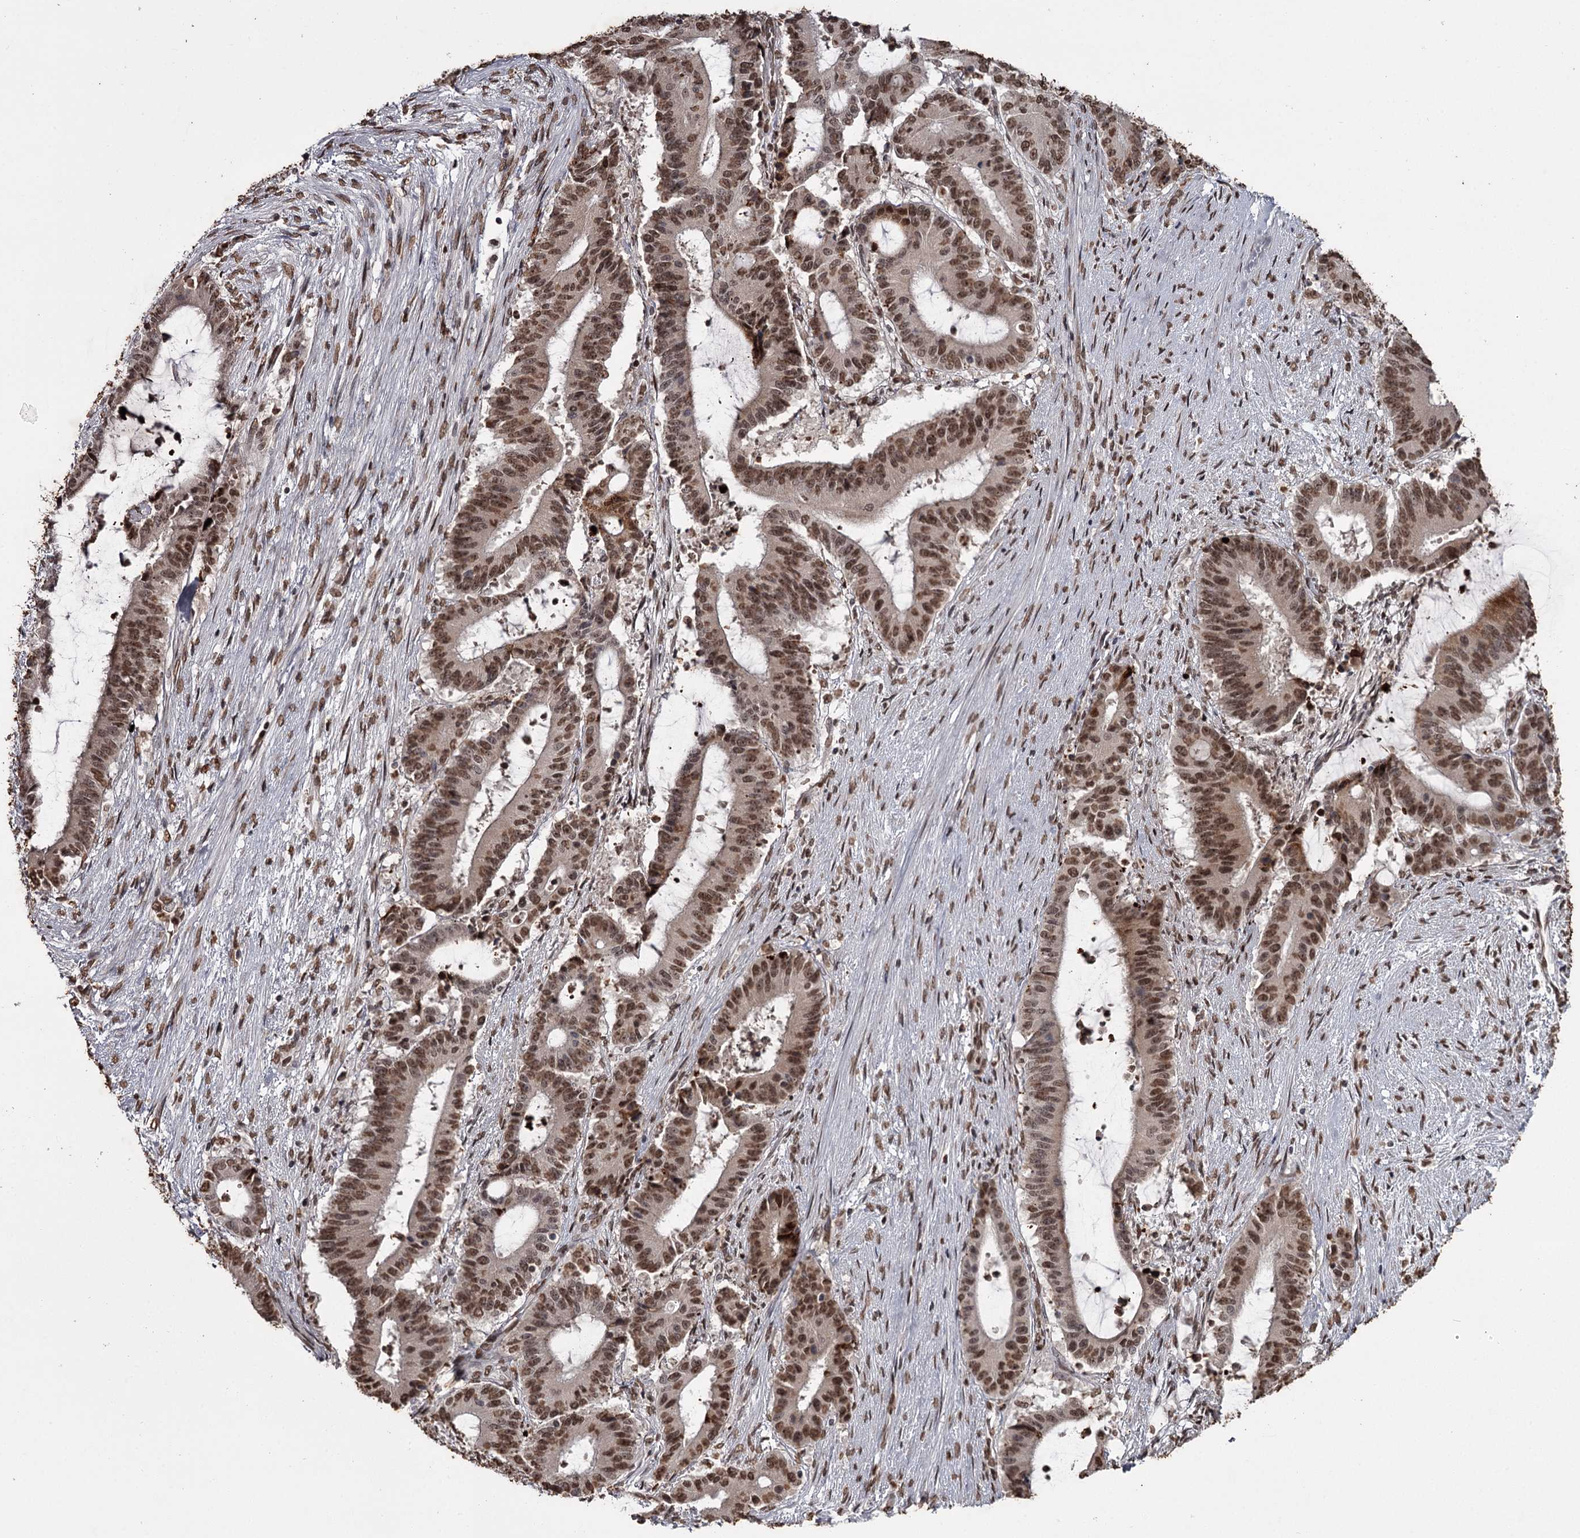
{"staining": {"intensity": "moderate", "quantity": ">75%", "location": "nuclear"}, "tissue": "liver cancer", "cell_type": "Tumor cells", "image_type": "cancer", "snomed": [{"axis": "morphology", "description": "Normal tissue, NOS"}, {"axis": "morphology", "description": "Cholangiocarcinoma"}, {"axis": "topography", "description": "Liver"}, {"axis": "topography", "description": "Peripheral nerve tissue"}], "caption": "Tumor cells reveal medium levels of moderate nuclear staining in about >75% of cells in human cholangiocarcinoma (liver).", "gene": "THYN1", "patient": {"sex": "female", "age": 73}}